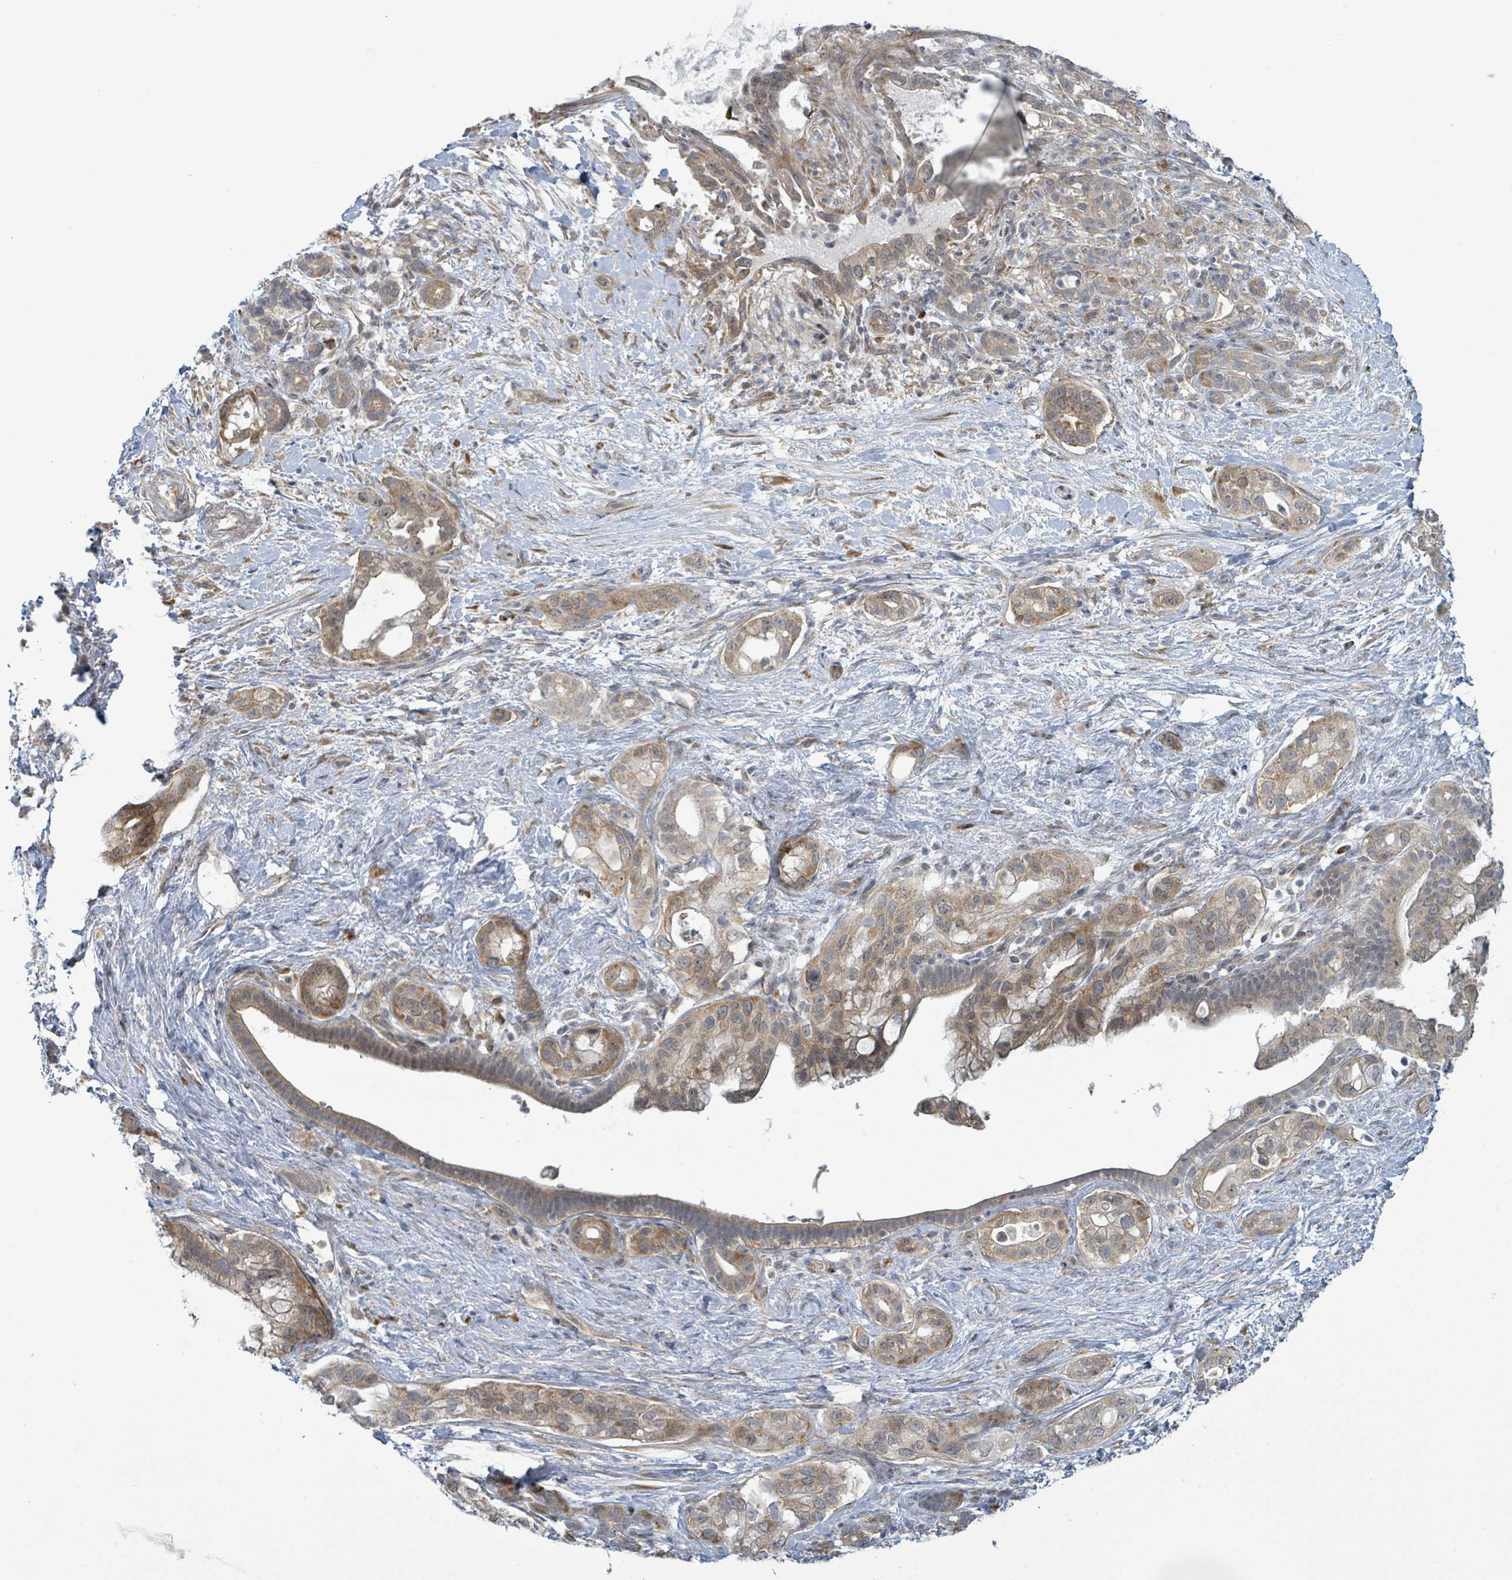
{"staining": {"intensity": "moderate", "quantity": ">75%", "location": "cytoplasmic/membranous"}, "tissue": "pancreatic cancer", "cell_type": "Tumor cells", "image_type": "cancer", "snomed": [{"axis": "morphology", "description": "Adenocarcinoma, NOS"}, {"axis": "topography", "description": "Pancreas"}], "caption": "Protein expression analysis of human pancreatic adenocarcinoma reveals moderate cytoplasmic/membranous staining in approximately >75% of tumor cells. (Stains: DAB in brown, nuclei in blue, Microscopy: brightfield microscopy at high magnification).", "gene": "RPL32", "patient": {"sex": "male", "age": 44}}